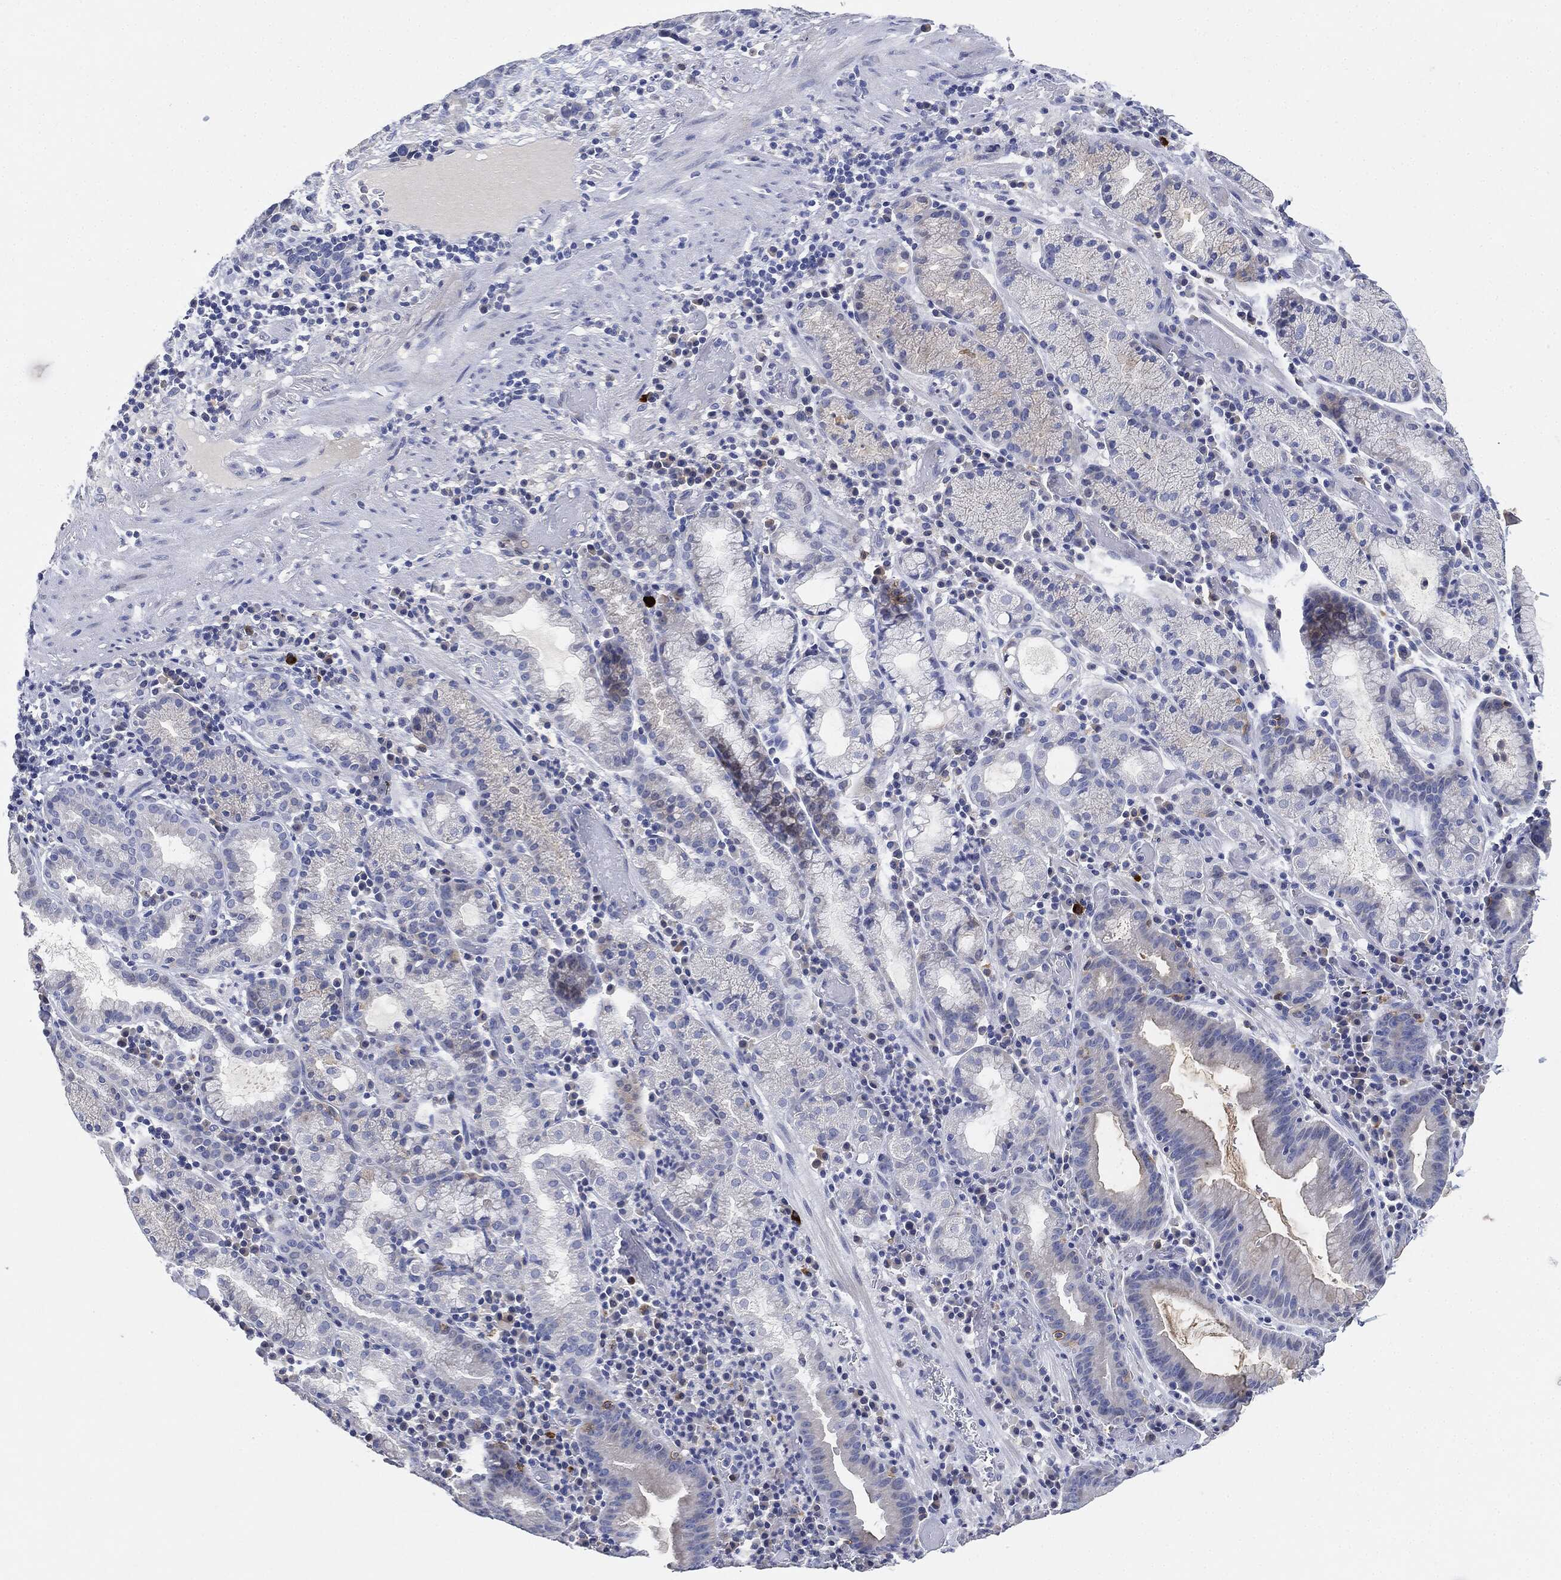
{"staining": {"intensity": "negative", "quantity": "none", "location": "none"}, "tissue": "stomach cancer", "cell_type": "Tumor cells", "image_type": "cancer", "snomed": [{"axis": "morphology", "description": "Adenocarcinoma, NOS"}, {"axis": "topography", "description": "Stomach"}], "caption": "Stomach cancer (adenocarcinoma) was stained to show a protein in brown. There is no significant staining in tumor cells.", "gene": "NTRK1", "patient": {"sex": "male", "age": 79}}